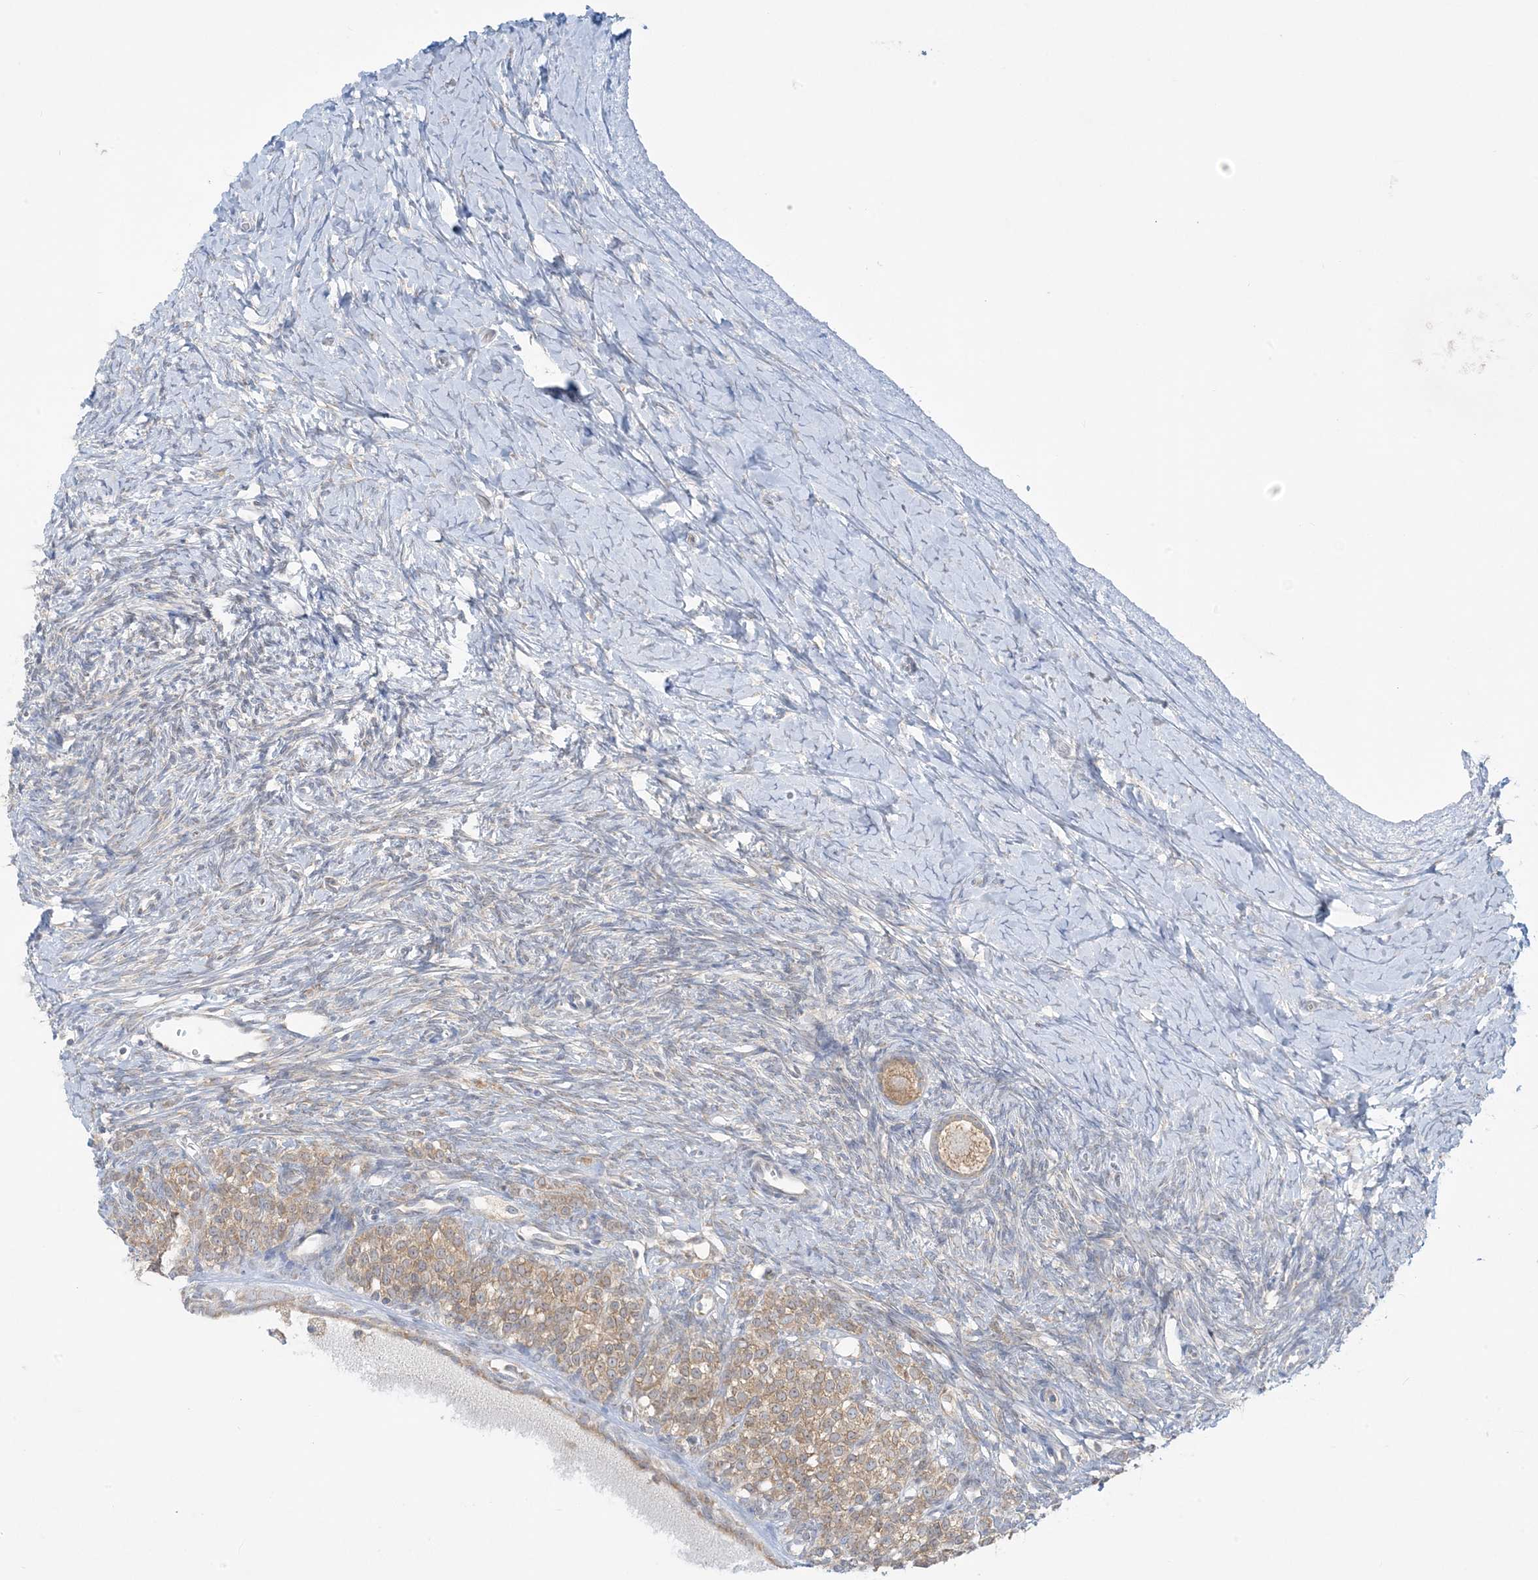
{"staining": {"intensity": "moderate", "quantity": ">75%", "location": "cytoplasmic/membranous"}, "tissue": "ovary", "cell_type": "Follicle cells", "image_type": "normal", "snomed": [{"axis": "morphology", "description": "Normal tissue, NOS"}, {"axis": "morphology", "description": "Developmental malformation"}, {"axis": "topography", "description": "Ovary"}], "caption": "Follicle cells demonstrate moderate cytoplasmic/membranous staining in approximately >75% of cells in benign ovary.", "gene": "RPP40", "patient": {"sex": "female", "age": 39}}